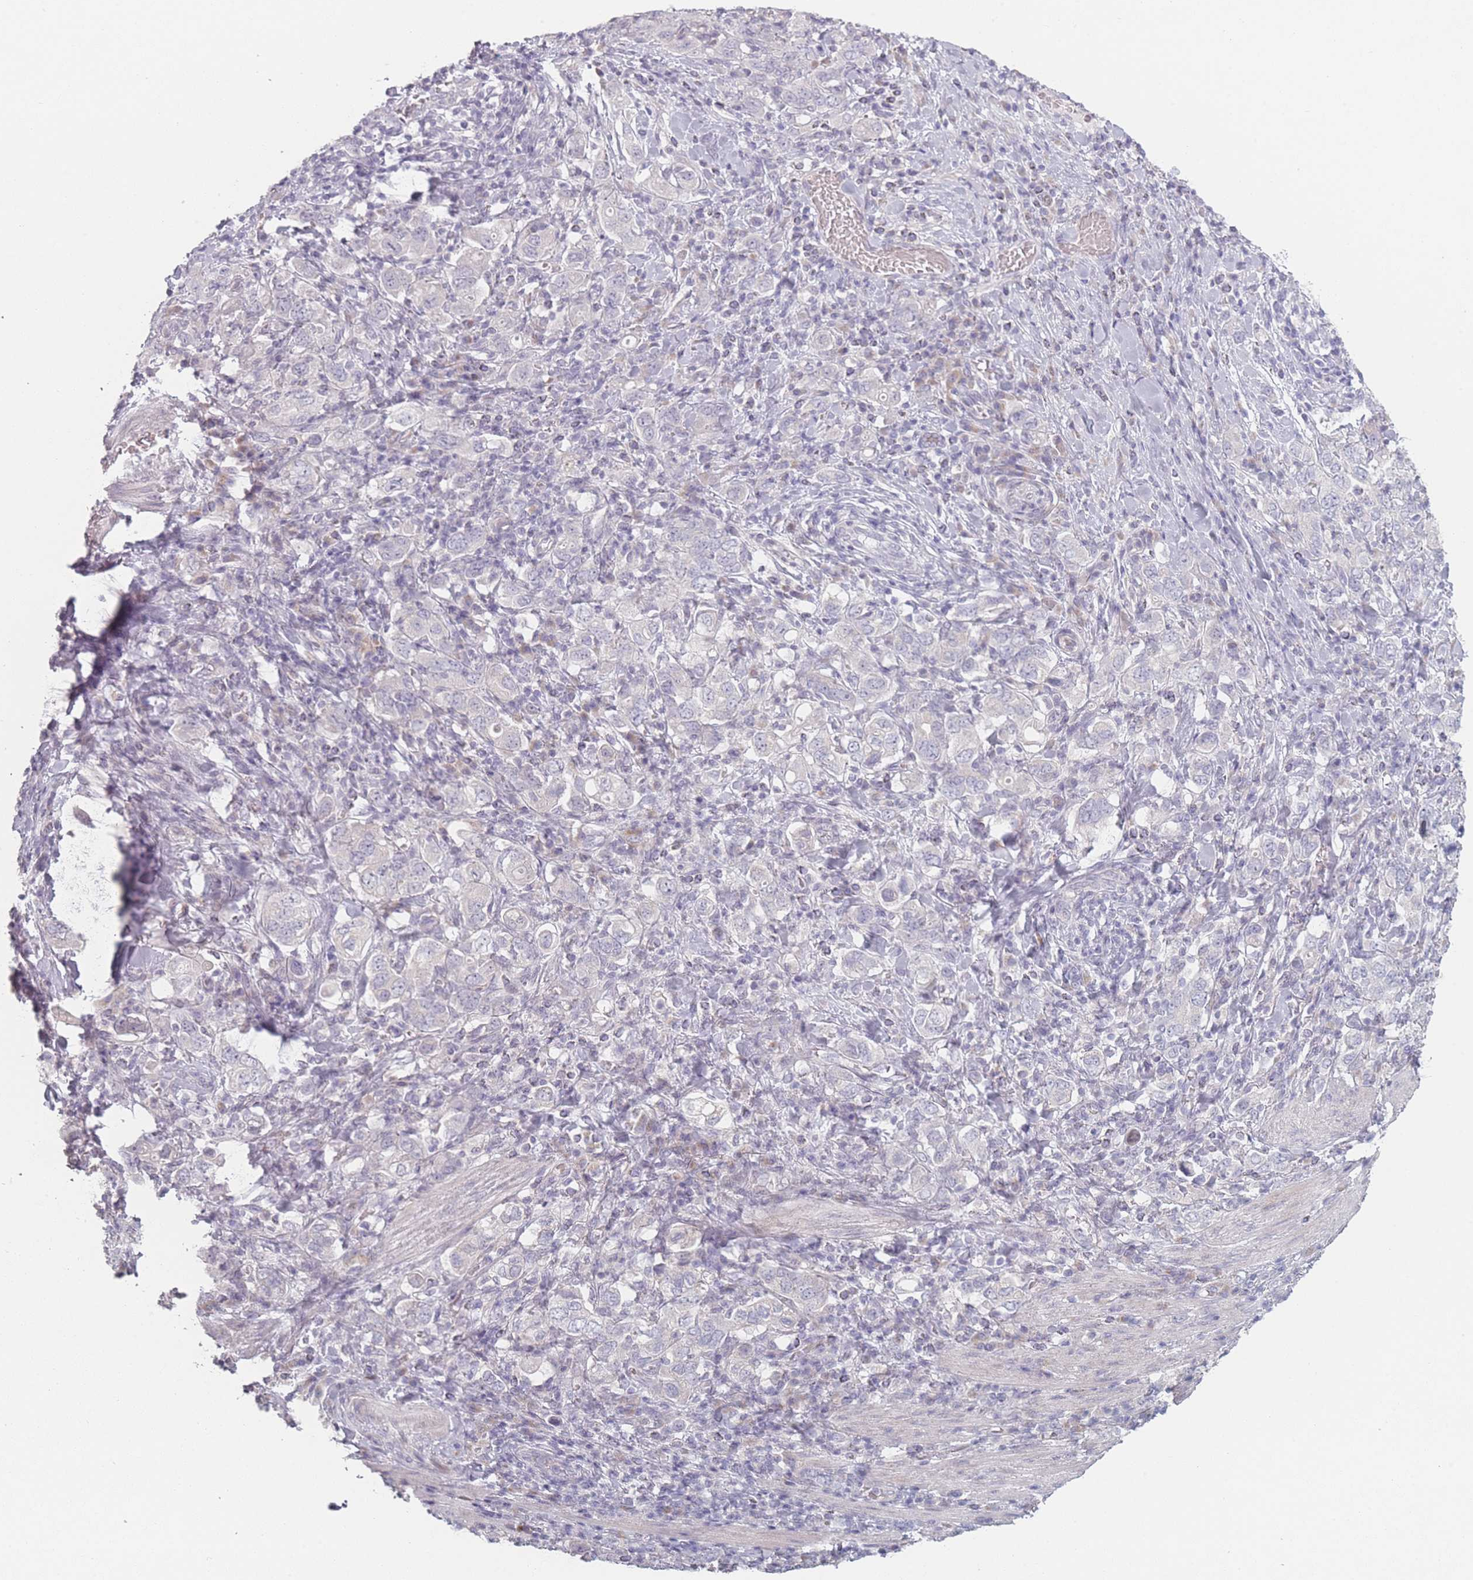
{"staining": {"intensity": "negative", "quantity": "none", "location": "none"}, "tissue": "stomach cancer", "cell_type": "Tumor cells", "image_type": "cancer", "snomed": [{"axis": "morphology", "description": "Adenocarcinoma, NOS"}, {"axis": "topography", "description": "Stomach, upper"}, {"axis": "topography", "description": "Stomach"}], "caption": "IHC image of stomach cancer stained for a protein (brown), which displays no staining in tumor cells. Brightfield microscopy of immunohistochemistry (IHC) stained with DAB (brown) and hematoxylin (blue), captured at high magnification.", "gene": "RASL10B", "patient": {"sex": "male", "age": 62}}